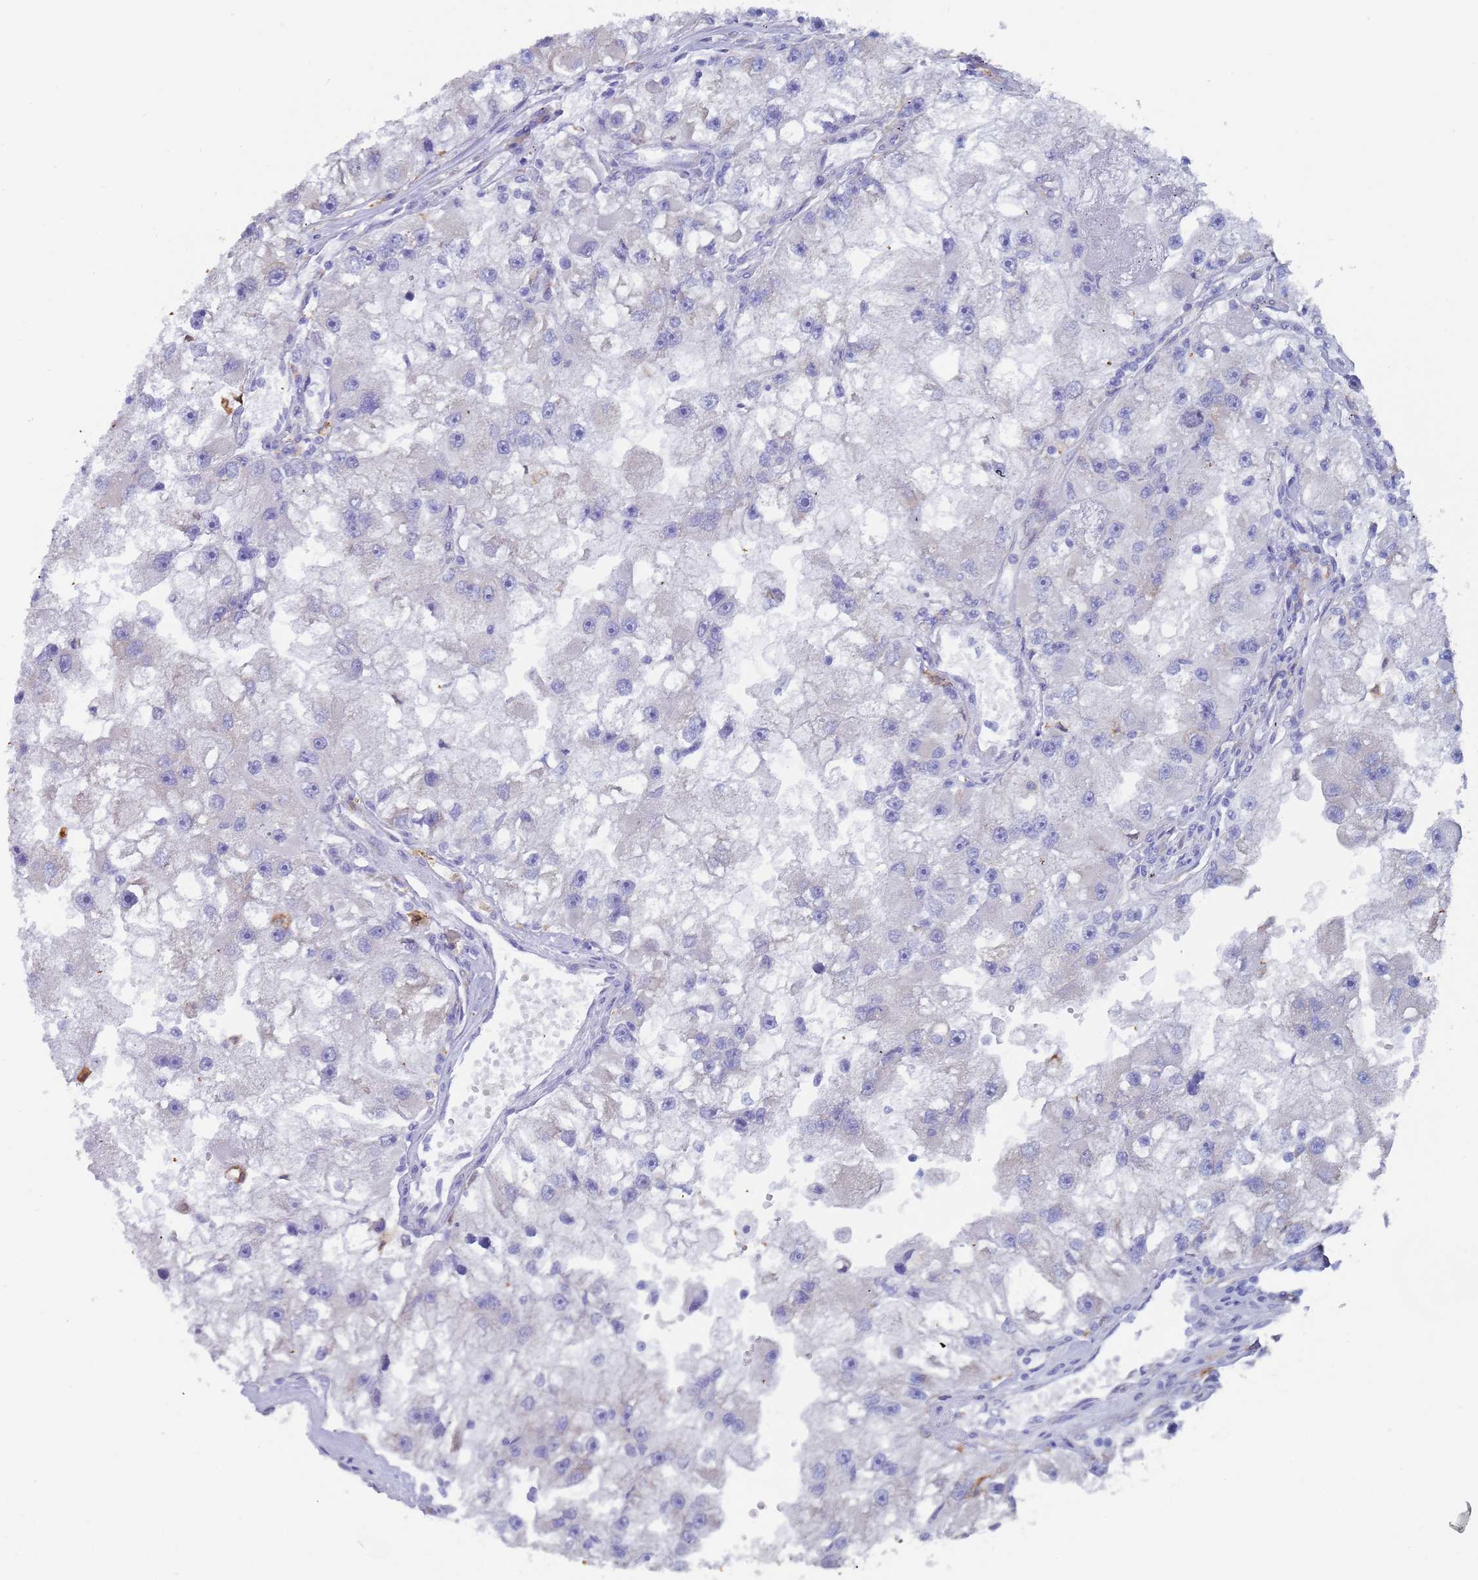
{"staining": {"intensity": "negative", "quantity": "none", "location": "none"}, "tissue": "renal cancer", "cell_type": "Tumor cells", "image_type": "cancer", "snomed": [{"axis": "morphology", "description": "Adenocarcinoma, NOS"}, {"axis": "topography", "description": "Kidney"}], "caption": "An immunohistochemistry image of adenocarcinoma (renal) is shown. There is no staining in tumor cells of adenocarcinoma (renal).", "gene": "ZNF844", "patient": {"sex": "male", "age": 63}}